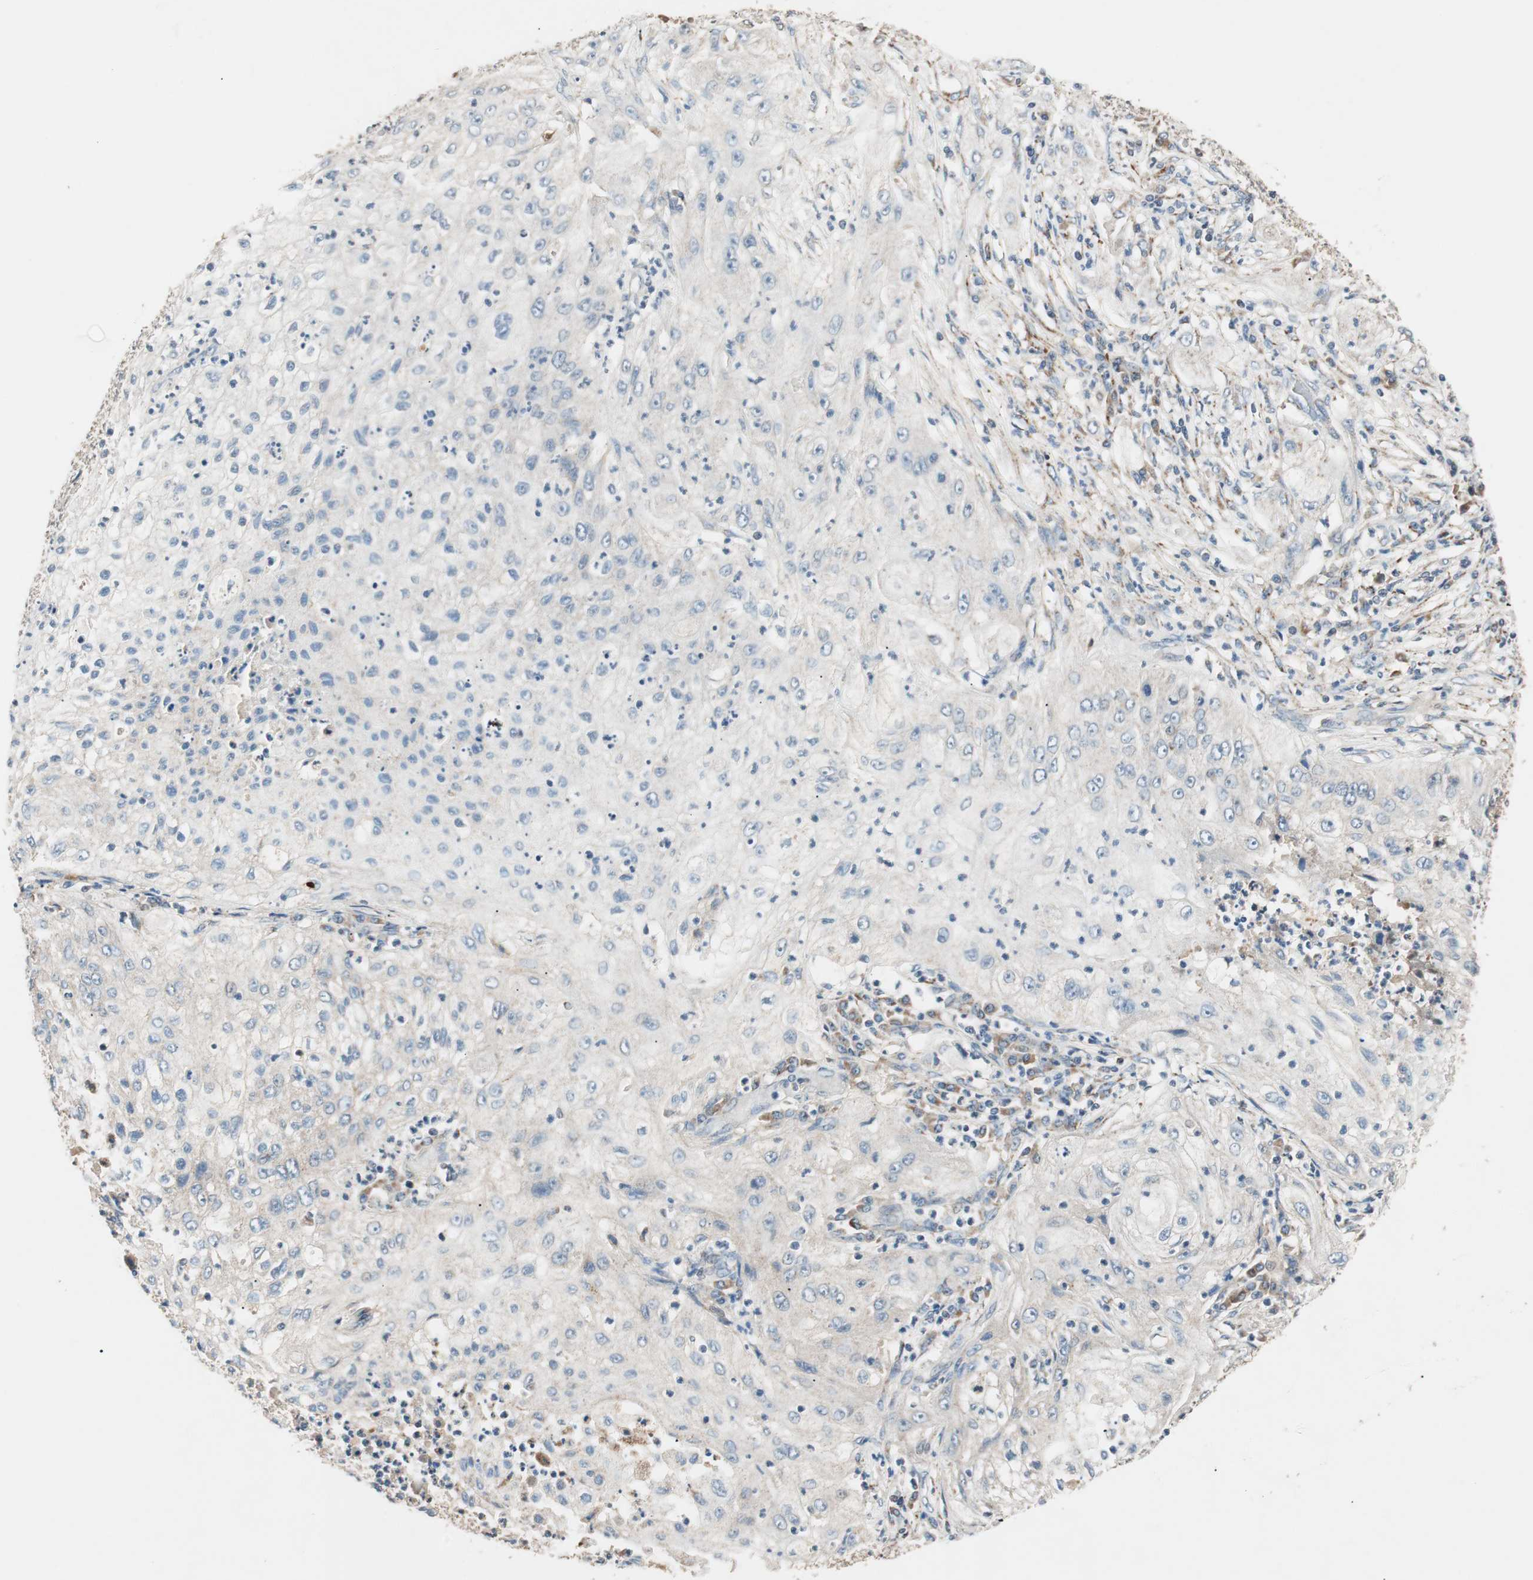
{"staining": {"intensity": "negative", "quantity": "none", "location": "none"}, "tissue": "lung cancer", "cell_type": "Tumor cells", "image_type": "cancer", "snomed": [{"axis": "morphology", "description": "Inflammation, NOS"}, {"axis": "morphology", "description": "Squamous cell carcinoma, NOS"}, {"axis": "topography", "description": "Lymph node"}, {"axis": "topography", "description": "Soft tissue"}, {"axis": "topography", "description": "Lung"}], "caption": "Histopathology image shows no significant protein positivity in tumor cells of lung squamous cell carcinoma.", "gene": "HPN", "patient": {"sex": "male", "age": 66}}